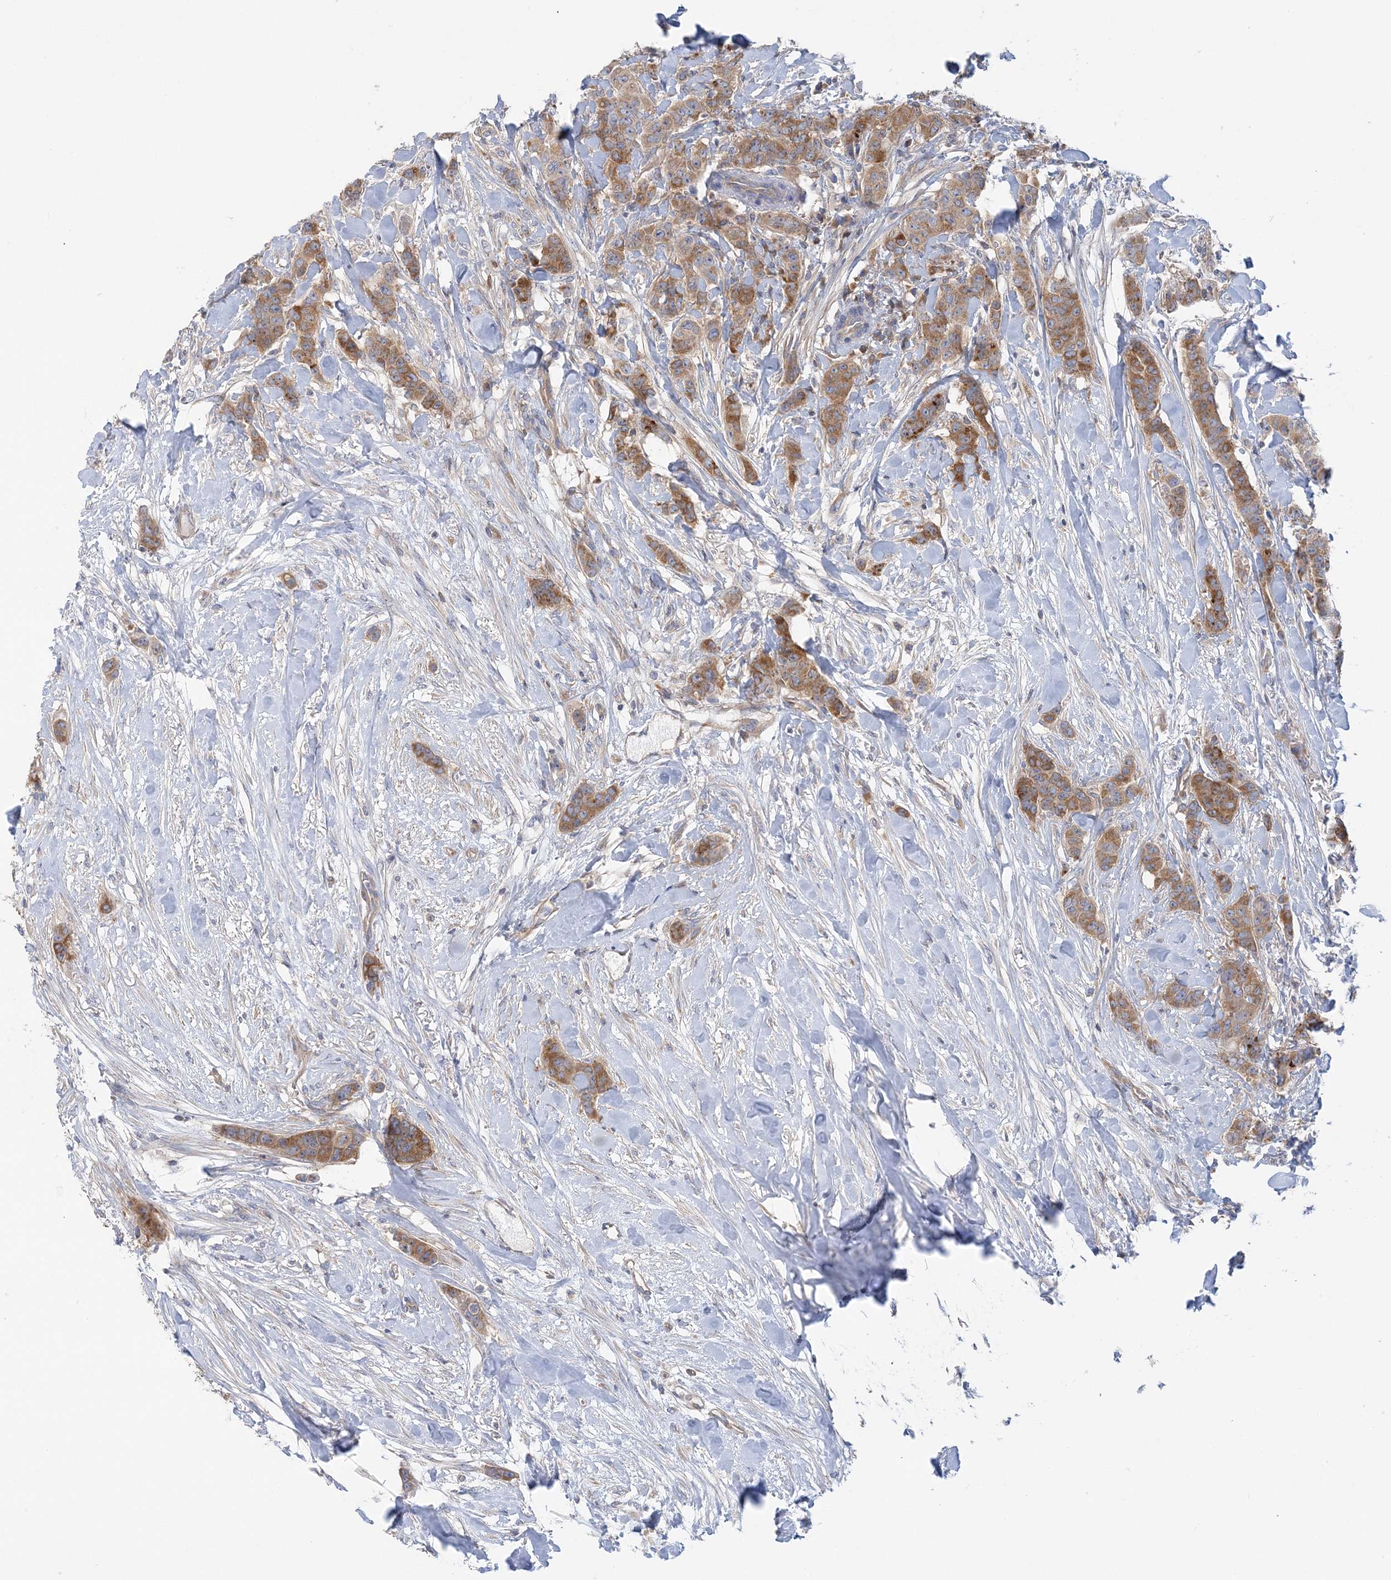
{"staining": {"intensity": "moderate", "quantity": ">75%", "location": "cytoplasmic/membranous"}, "tissue": "breast cancer", "cell_type": "Tumor cells", "image_type": "cancer", "snomed": [{"axis": "morphology", "description": "Duct carcinoma"}, {"axis": "topography", "description": "Breast"}], "caption": "An immunohistochemistry (IHC) image of neoplastic tissue is shown. Protein staining in brown labels moderate cytoplasmic/membranous positivity in intraductal carcinoma (breast) within tumor cells. The protein of interest is shown in brown color, while the nuclei are stained blue.", "gene": "FAM114A2", "patient": {"sex": "female", "age": 40}}